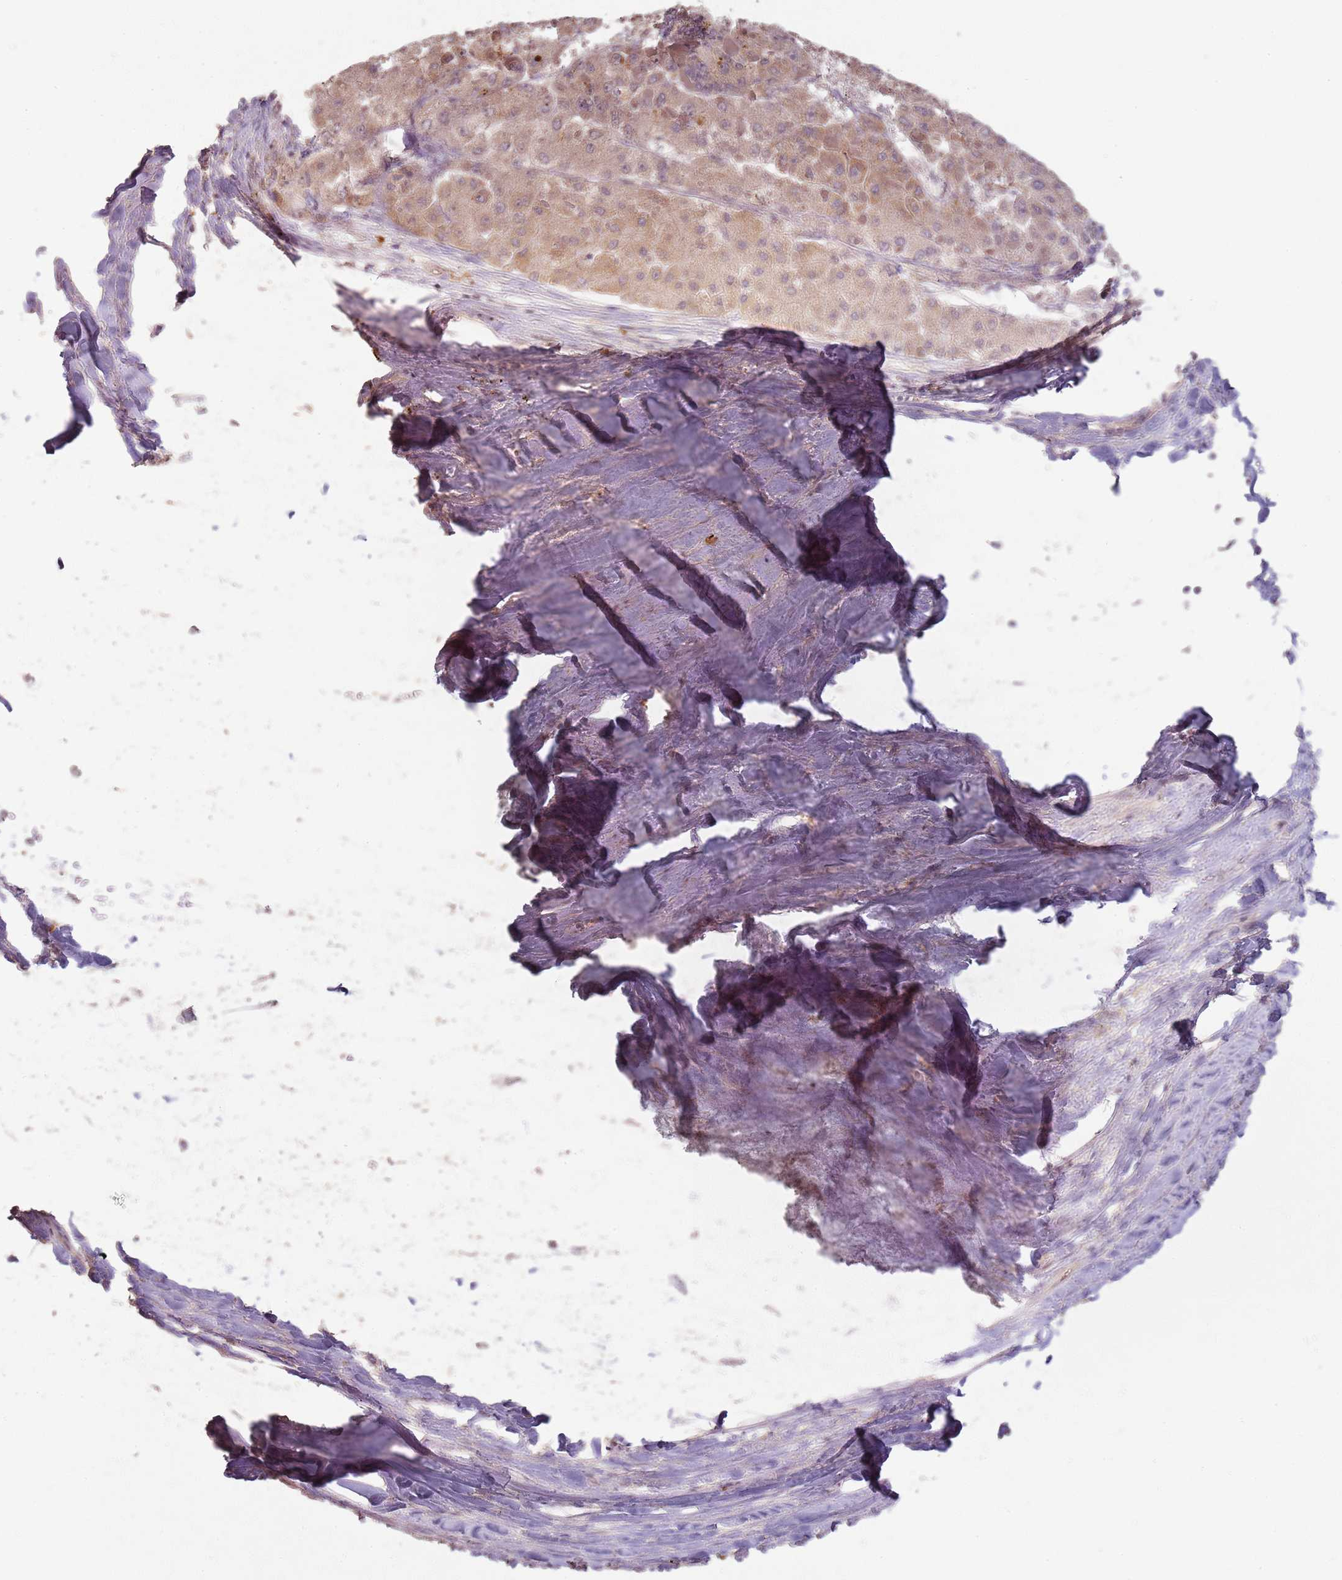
{"staining": {"intensity": "moderate", "quantity": ">75%", "location": "cytoplasmic/membranous"}, "tissue": "liver cancer", "cell_type": "Tumor cells", "image_type": "cancer", "snomed": [{"axis": "morphology", "description": "Carcinoma, Hepatocellular, NOS"}, {"axis": "topography", "description": "Liver"}], "caption": "Liver hepatocellular carcinoma stained with DAB (3,3'-diaminobenzidine) immunohistochemistry (IHC) demonstrates medium levels of moderate cytoplasmic/membranous staining in about >75% of tumor cells.", "gene": "CCDC168", "patient": {"sex": "female", "age": 73}}